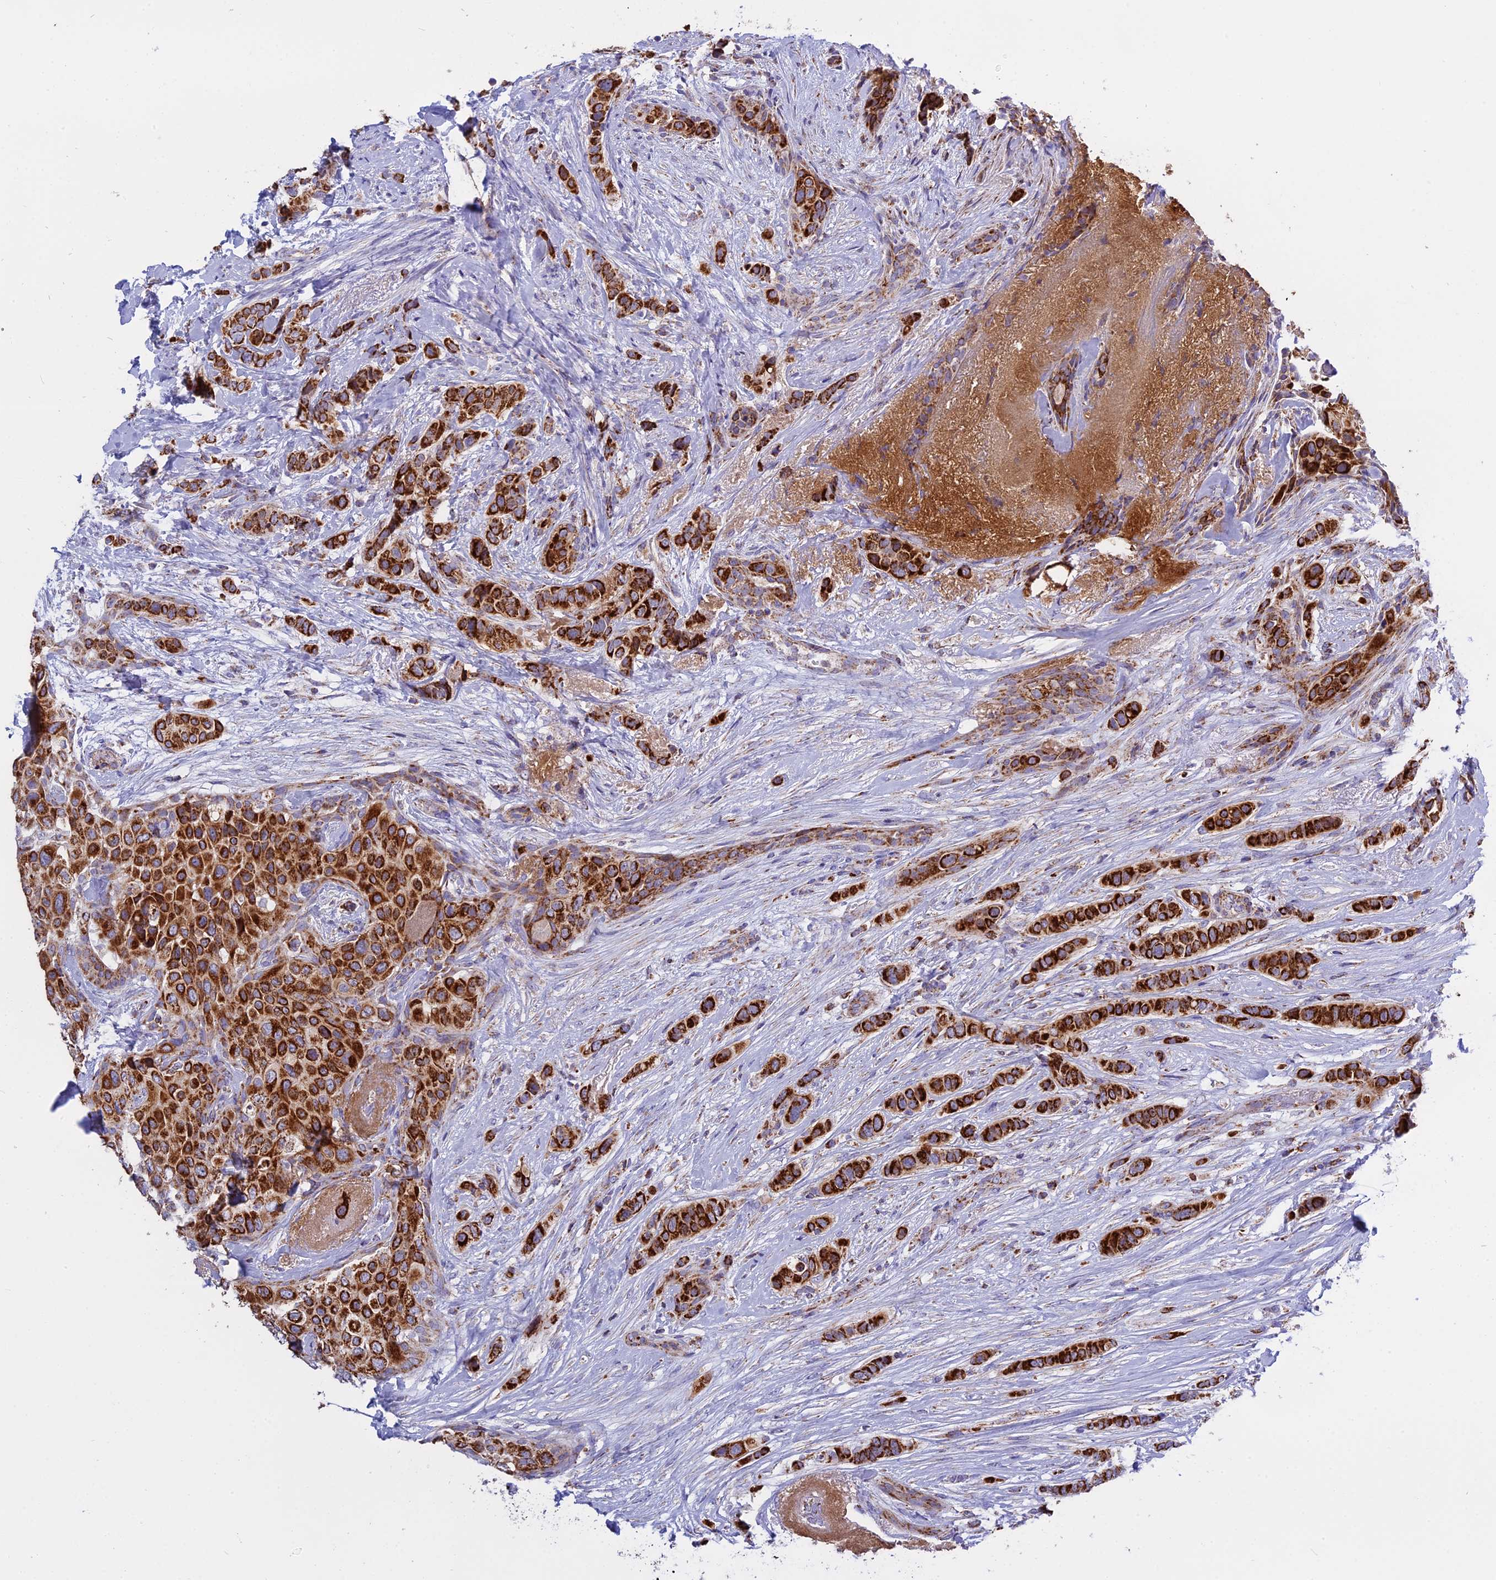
{"staining": {"intensity": "strong", "quantity": ">75%", "location": "cytoplasmic/membranous"}, "tissue": "breast cancer", "cell_type": "Tumor cells", "image_type": "cancer", "snomed": [{"axis": "morphology", "description": "Lobular carcinoma"}, {"axis": "topography", "description": "Breast"}], "caption": "Breast cancer was stained to show a protein in brown. There is high levels of strong cytoplasmic/membranous positivity in approximately >75% of tumor cells.", "gene": "MRPS34", "patient": {"sex": "female", "age": 51}}